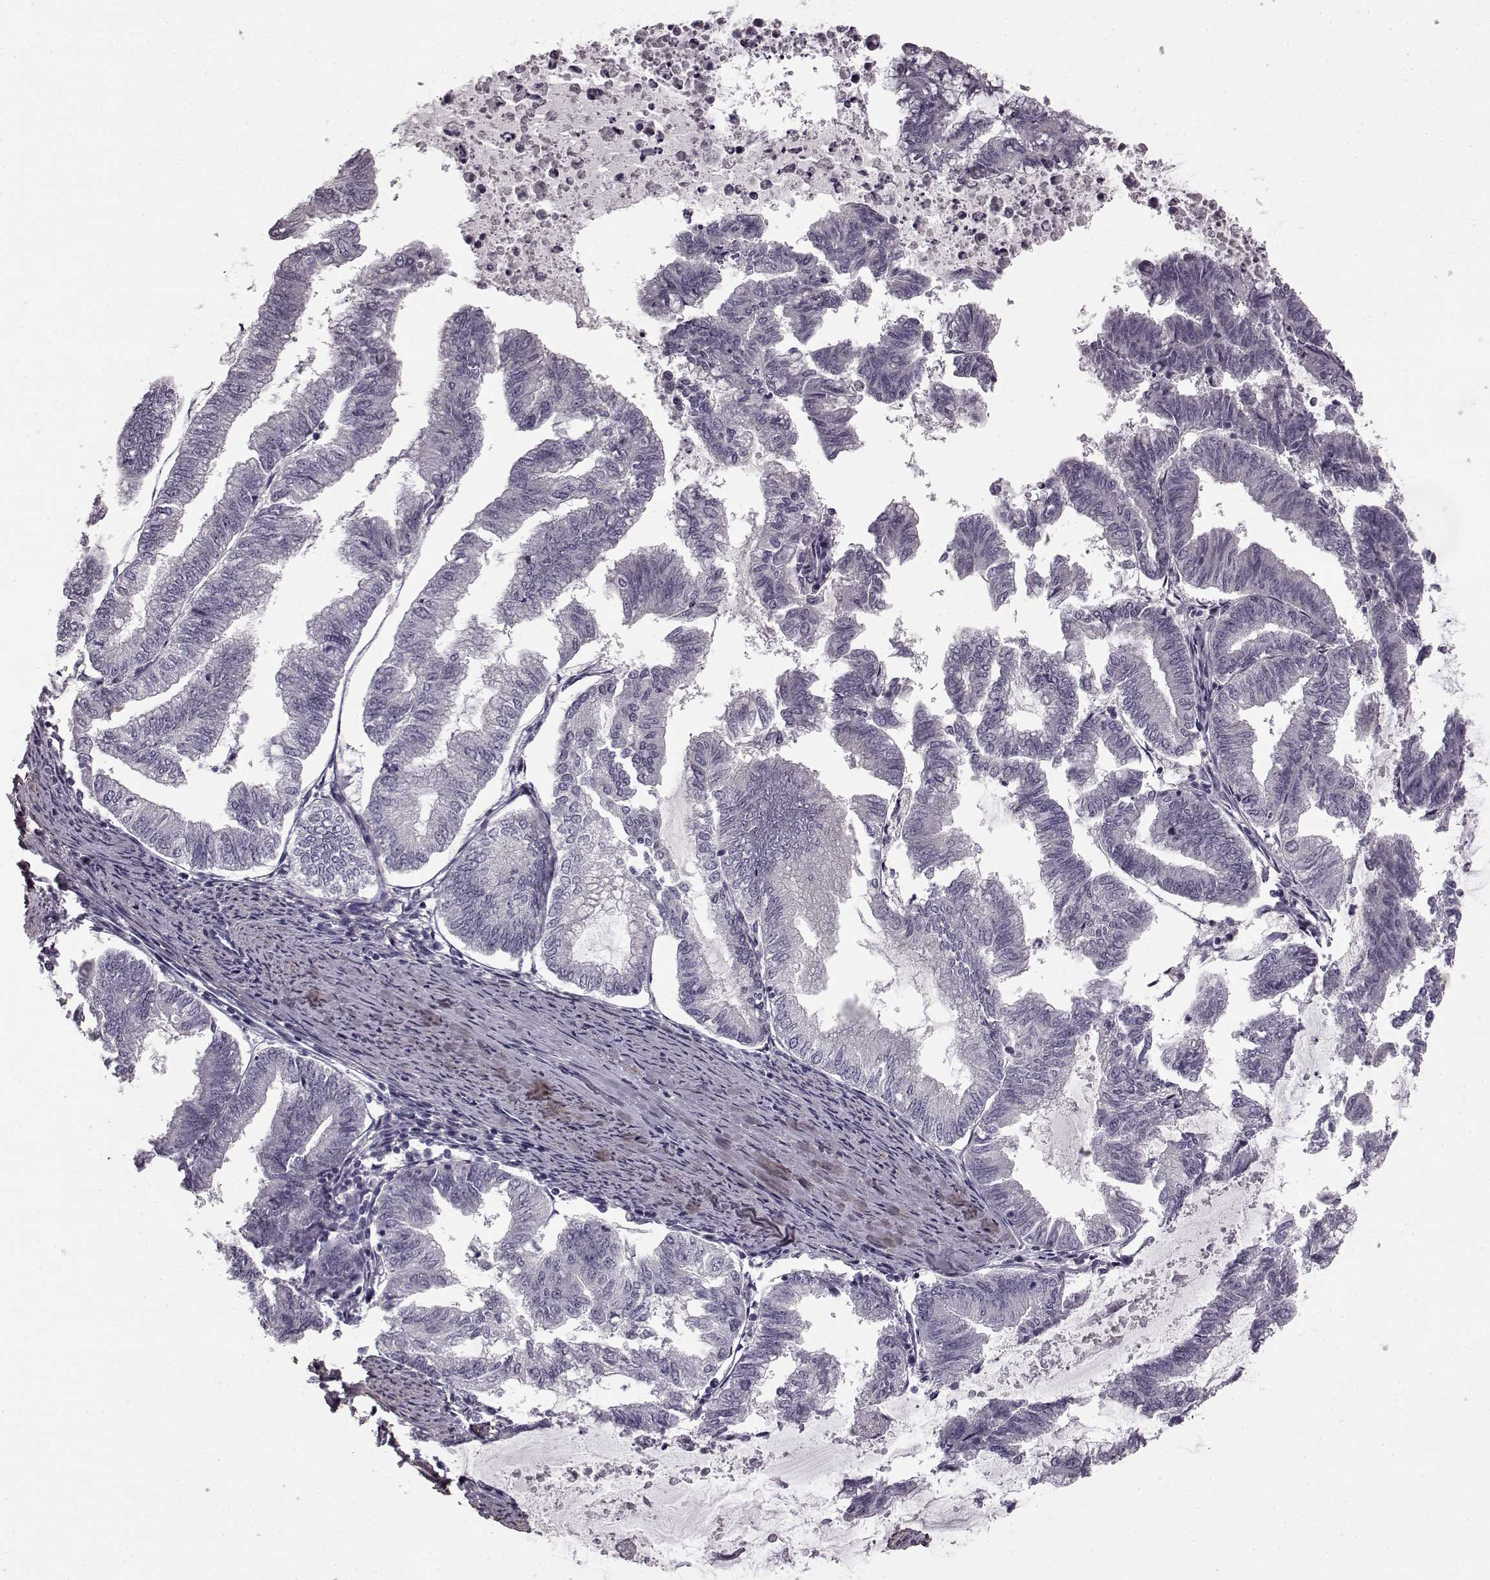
{"staining": {"intensity": "negative", "quantity": "none", "location": "none"}, "tissue": "endometrial cancer", "cell_type": "Tumor cells", "image_type": "cancer", "snomed": [{"axis": "morphology", "description": "Adenocarcinoma, NOS"}, {"axis": "topography", "description": "Endometrium"}], "caption": "Human endometrial adenocarcinoma stained for a protein using immunohistochemistry (IHC) exhibits no positivity in tumor cells.", "gene": "SLCO3A1", "patient": {"sex": "female", "age": 79}}